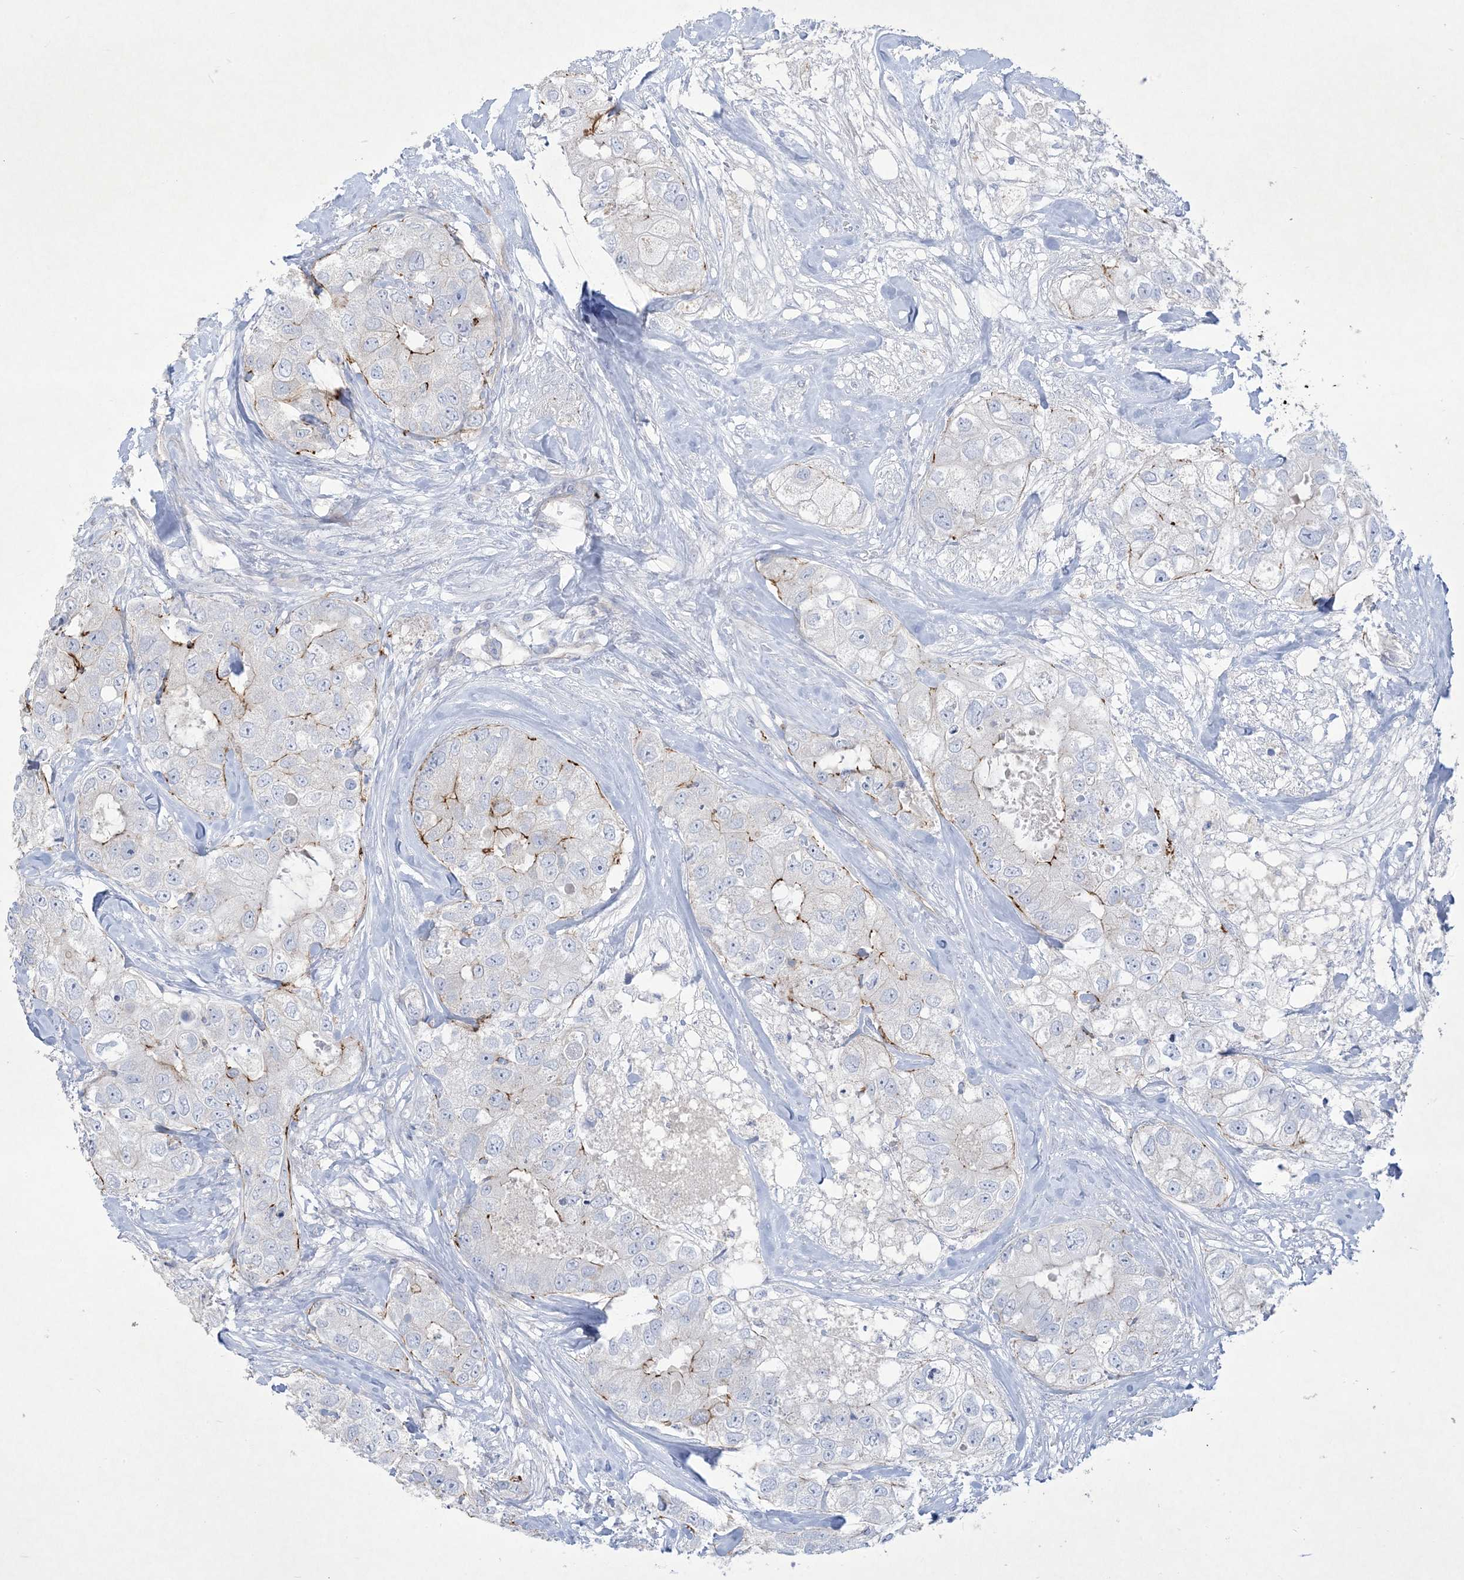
{"staining": {"intensity": "moderate", "quantity": "<25%", "location": "cytoplasmic/membranous"}, "tissue": "breast cancer", "cell_type": "Tumor cells", "image_type": "cancer", "snomed": [{"axis": "morphology", "description": "Duct carcinoma"}, {"axis": "topography", "description": "Breast"}], "caption": "DAB (3,3'-diaminobenzidine) immunohistochemical staining of breast cancer reveals moderate cytoplasmic/membranous protein staining in about <25% of tumor cells. (Brightfield microscopy of DAB IHC at high magnification).", "gene": "B3GNT7", "patient": {"sex": "female", "age": 62}}